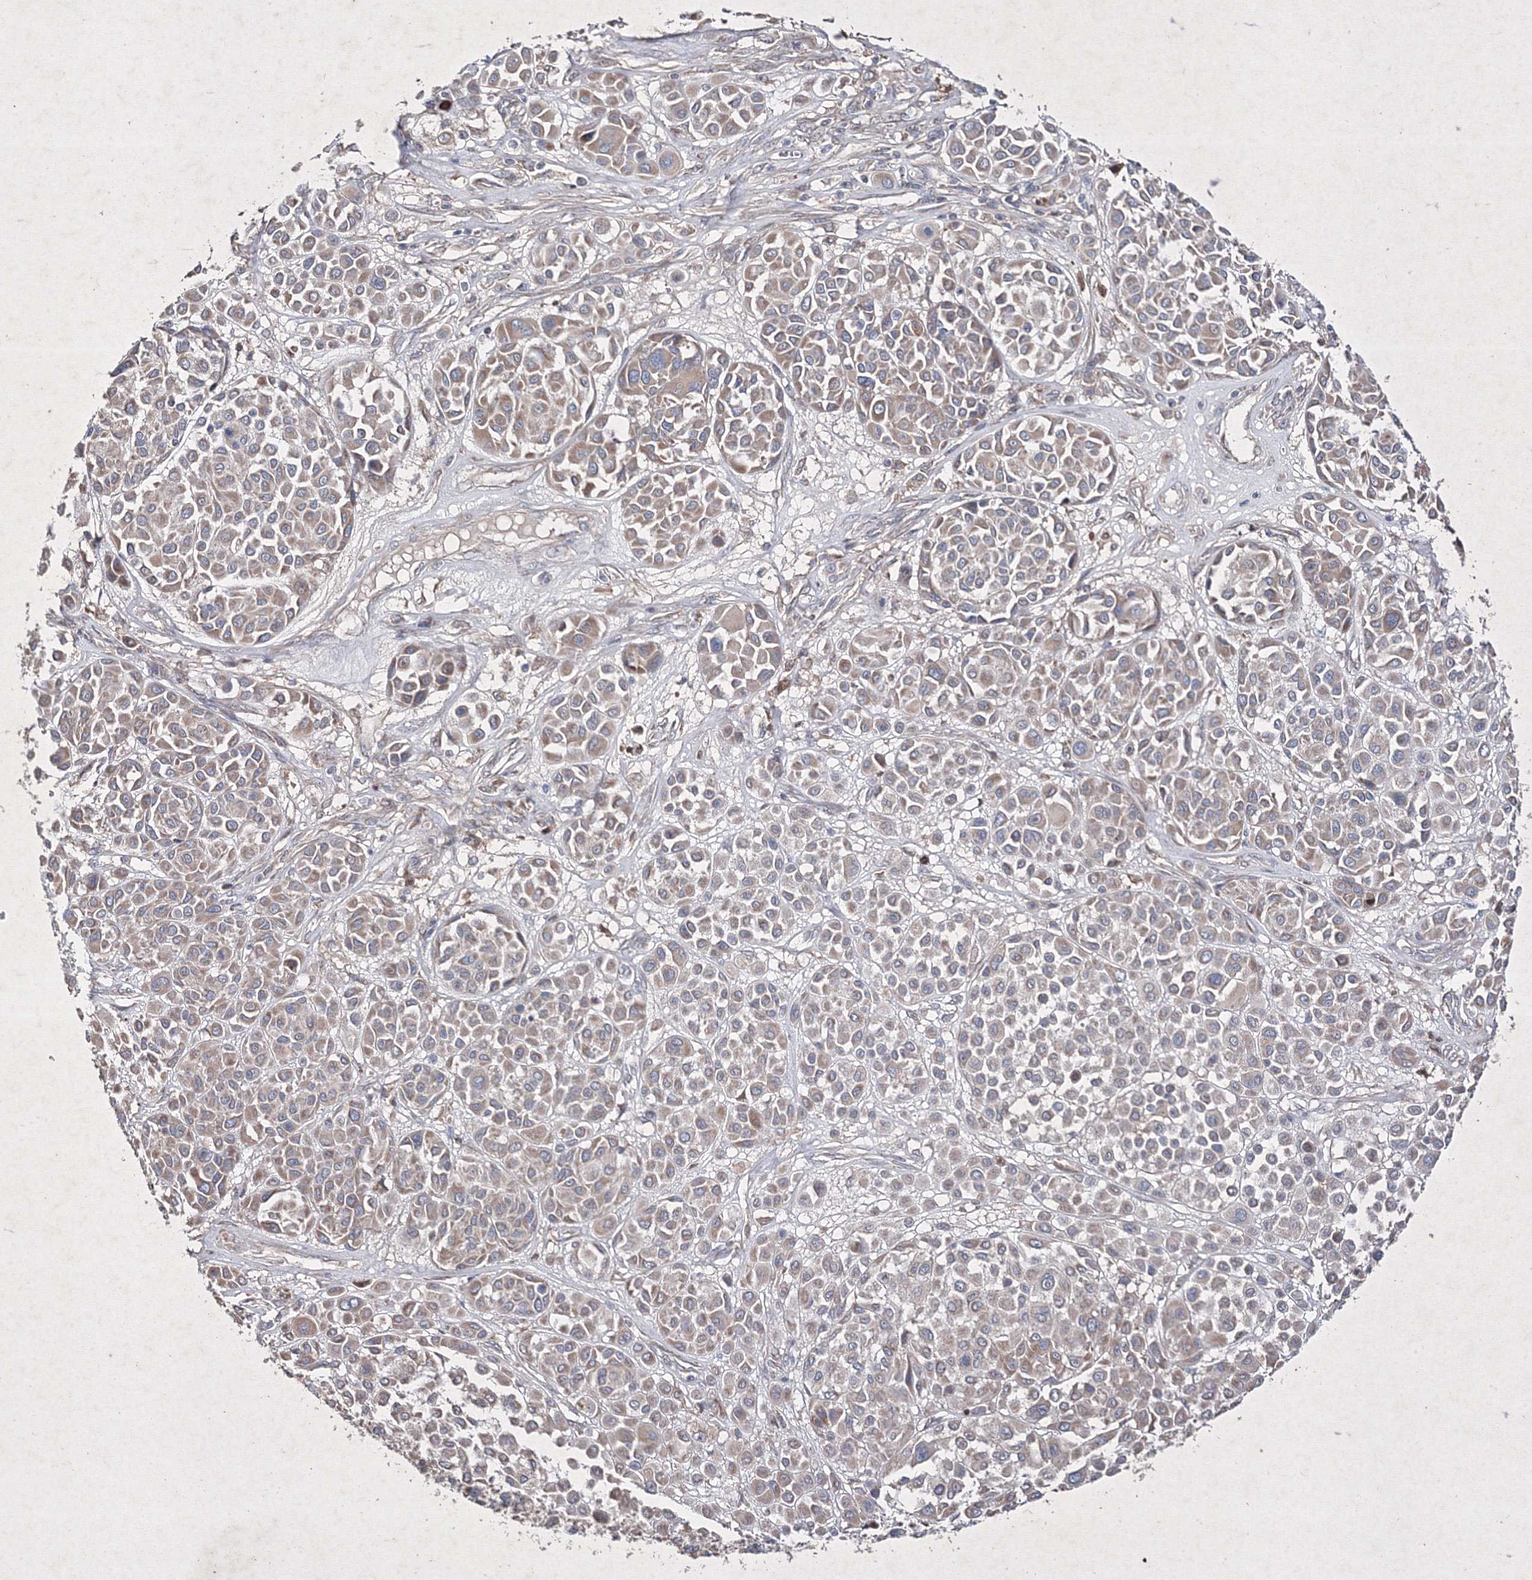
{"staining": {"intensity": "weak", "quantity": "25%-75%", "location": "cytoplasmic/membranous"}, "tissue": "melanoma", "cell_type": "Tumor cells", "image_type": "cancer", "snomed": [{"axis": "morphology", "description": "Malignant melanoma, Metastatic site"}, {"axis": "topography", "description": "Soft tissue"}], "caption": "Malignant melanoma (metastatic site) stained with a brown dye reveals weak cytoplasmic/membranous positive expression in about 25%-75% of tumor cells.", "gene": "GFM1", "patient": {"sex": "male", "age": 41}}